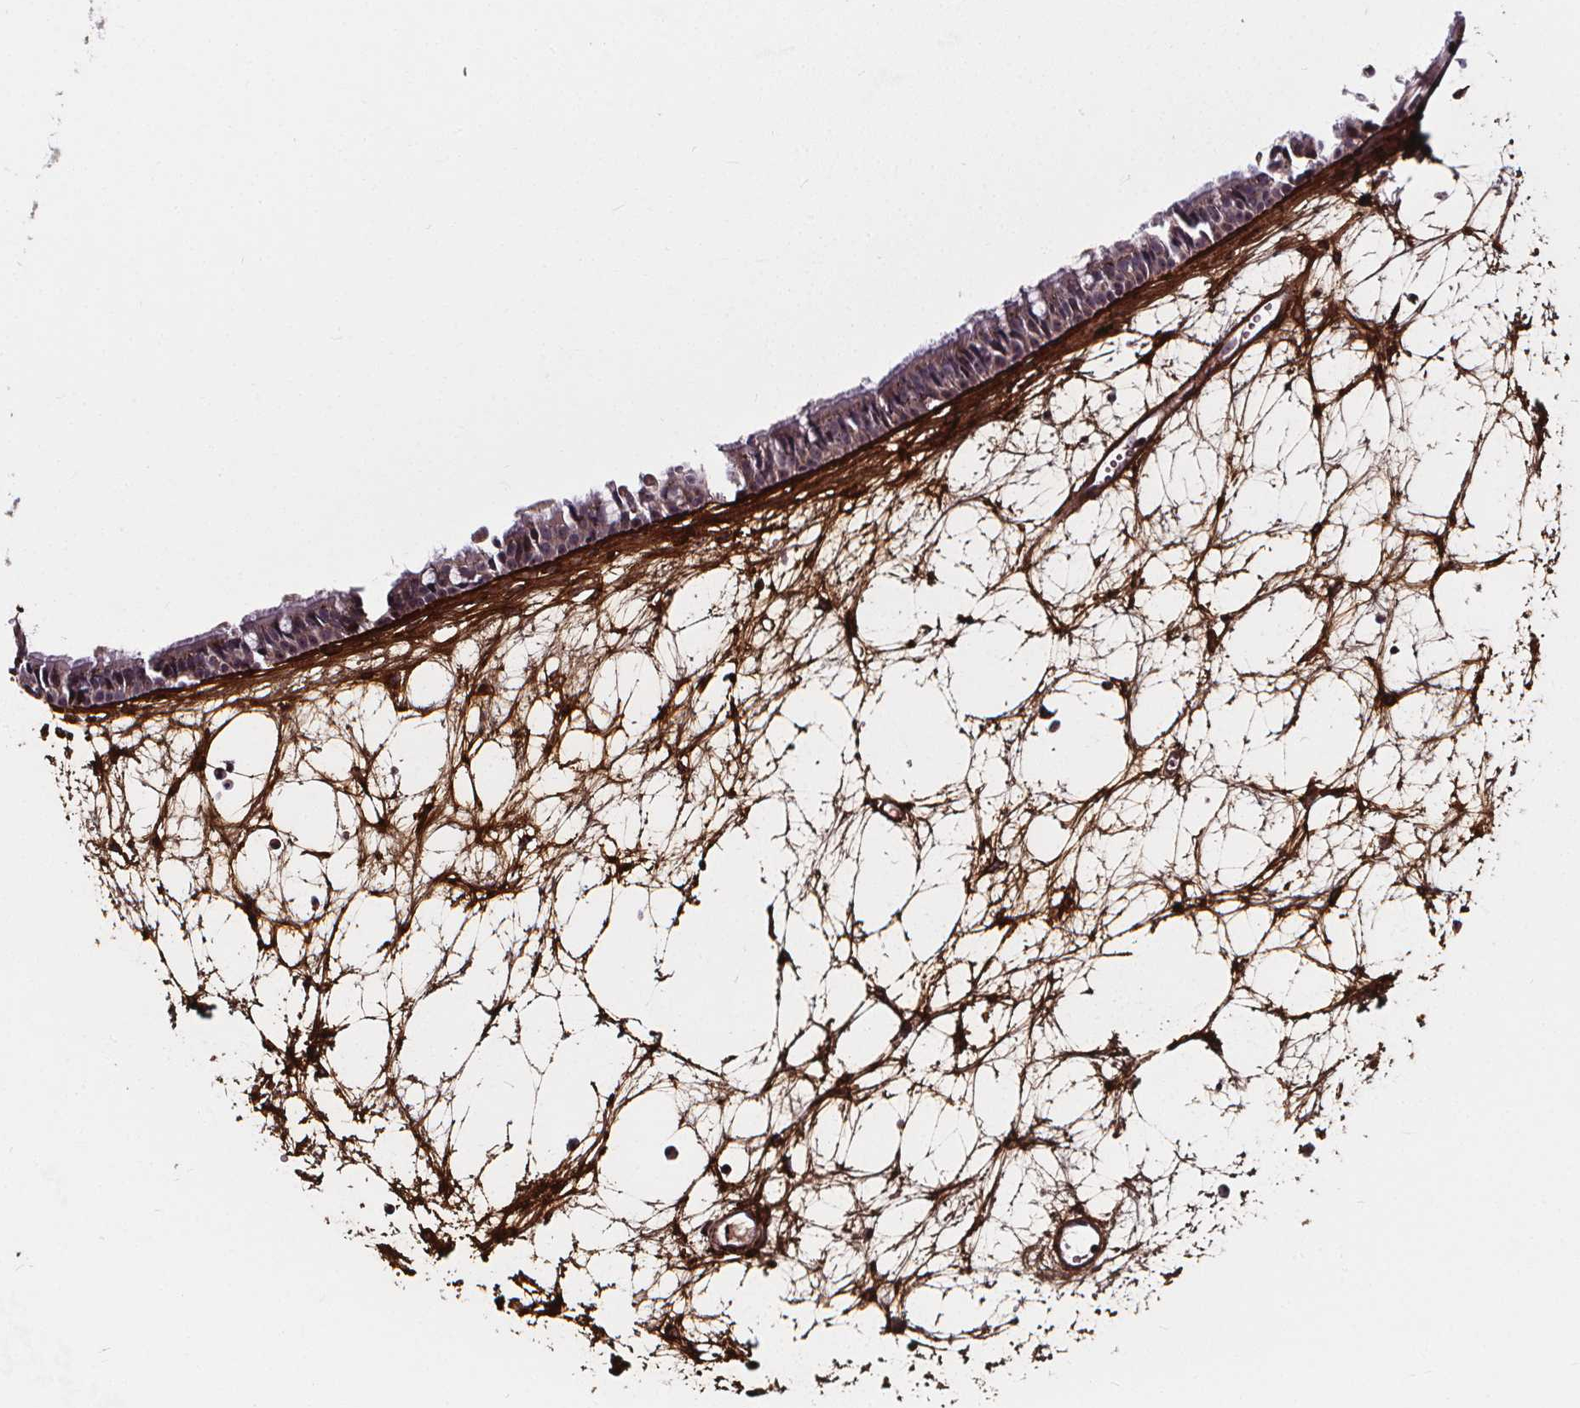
{"staining": {"intensity": "negative", "quantity": "none", "location": "none"}, "tissue": "nasopharynx", "cell_type": "Respiratory epithelial cells", "image_type": "normal", "snomed": [{"axis": "morphology", "description": "Normal tissue, NOS"}, {"axis": "topography", "description": "Nasopharynx"}], "caption": "The micrograph displays no significant expression in respiratory epithelial cells of nasopharynx. (DAB (3,3'-diaminobenzidine) immunohistochemistry (IHC) visualized using brightfield microscopy, high magnification).", "gene": "AEBP1", "patient": {"sex": "male", "age": 31}}